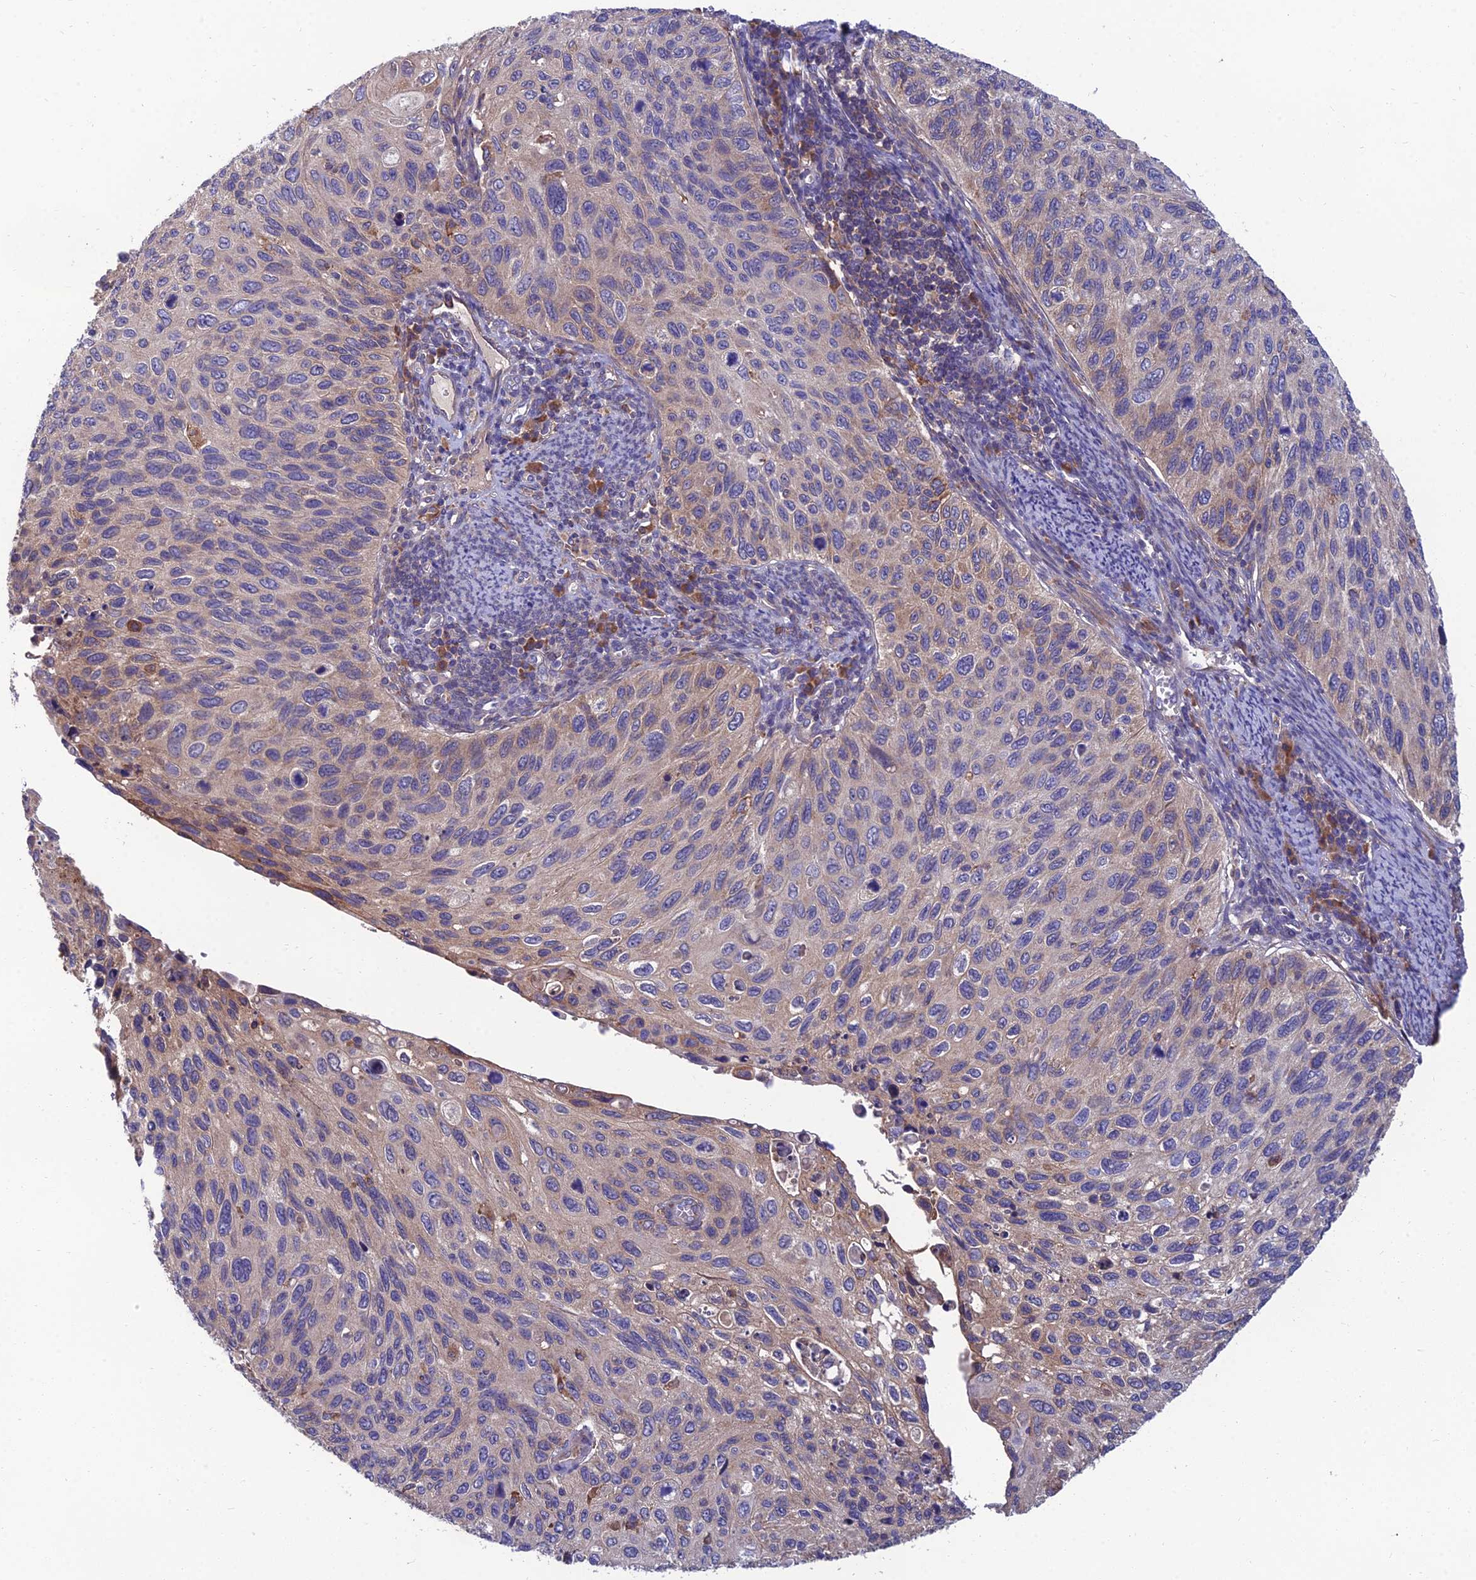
{"staining": {"intensity": "weak", "quantity": "<25%", "location": "cytoplasmic/membranous"}, "tissue": "cervical cancer", "cell_type": "Tumor cells", "image_type": "cancer", "snomed": [{"axis": "morphology", "description": "Squamous cell carcinoma, NOS"}, {"axis": "topography", "description": "Cervix"}], "caption": "Micrograph shows no protein staining in tumor cells of cervical cancer tissue. (DAB (3,3'-diaminobenzidine) IHC with hematoxylin counter stain).", "gene": "UMAD1", "patient": {"sex": "female", "age": 70}}